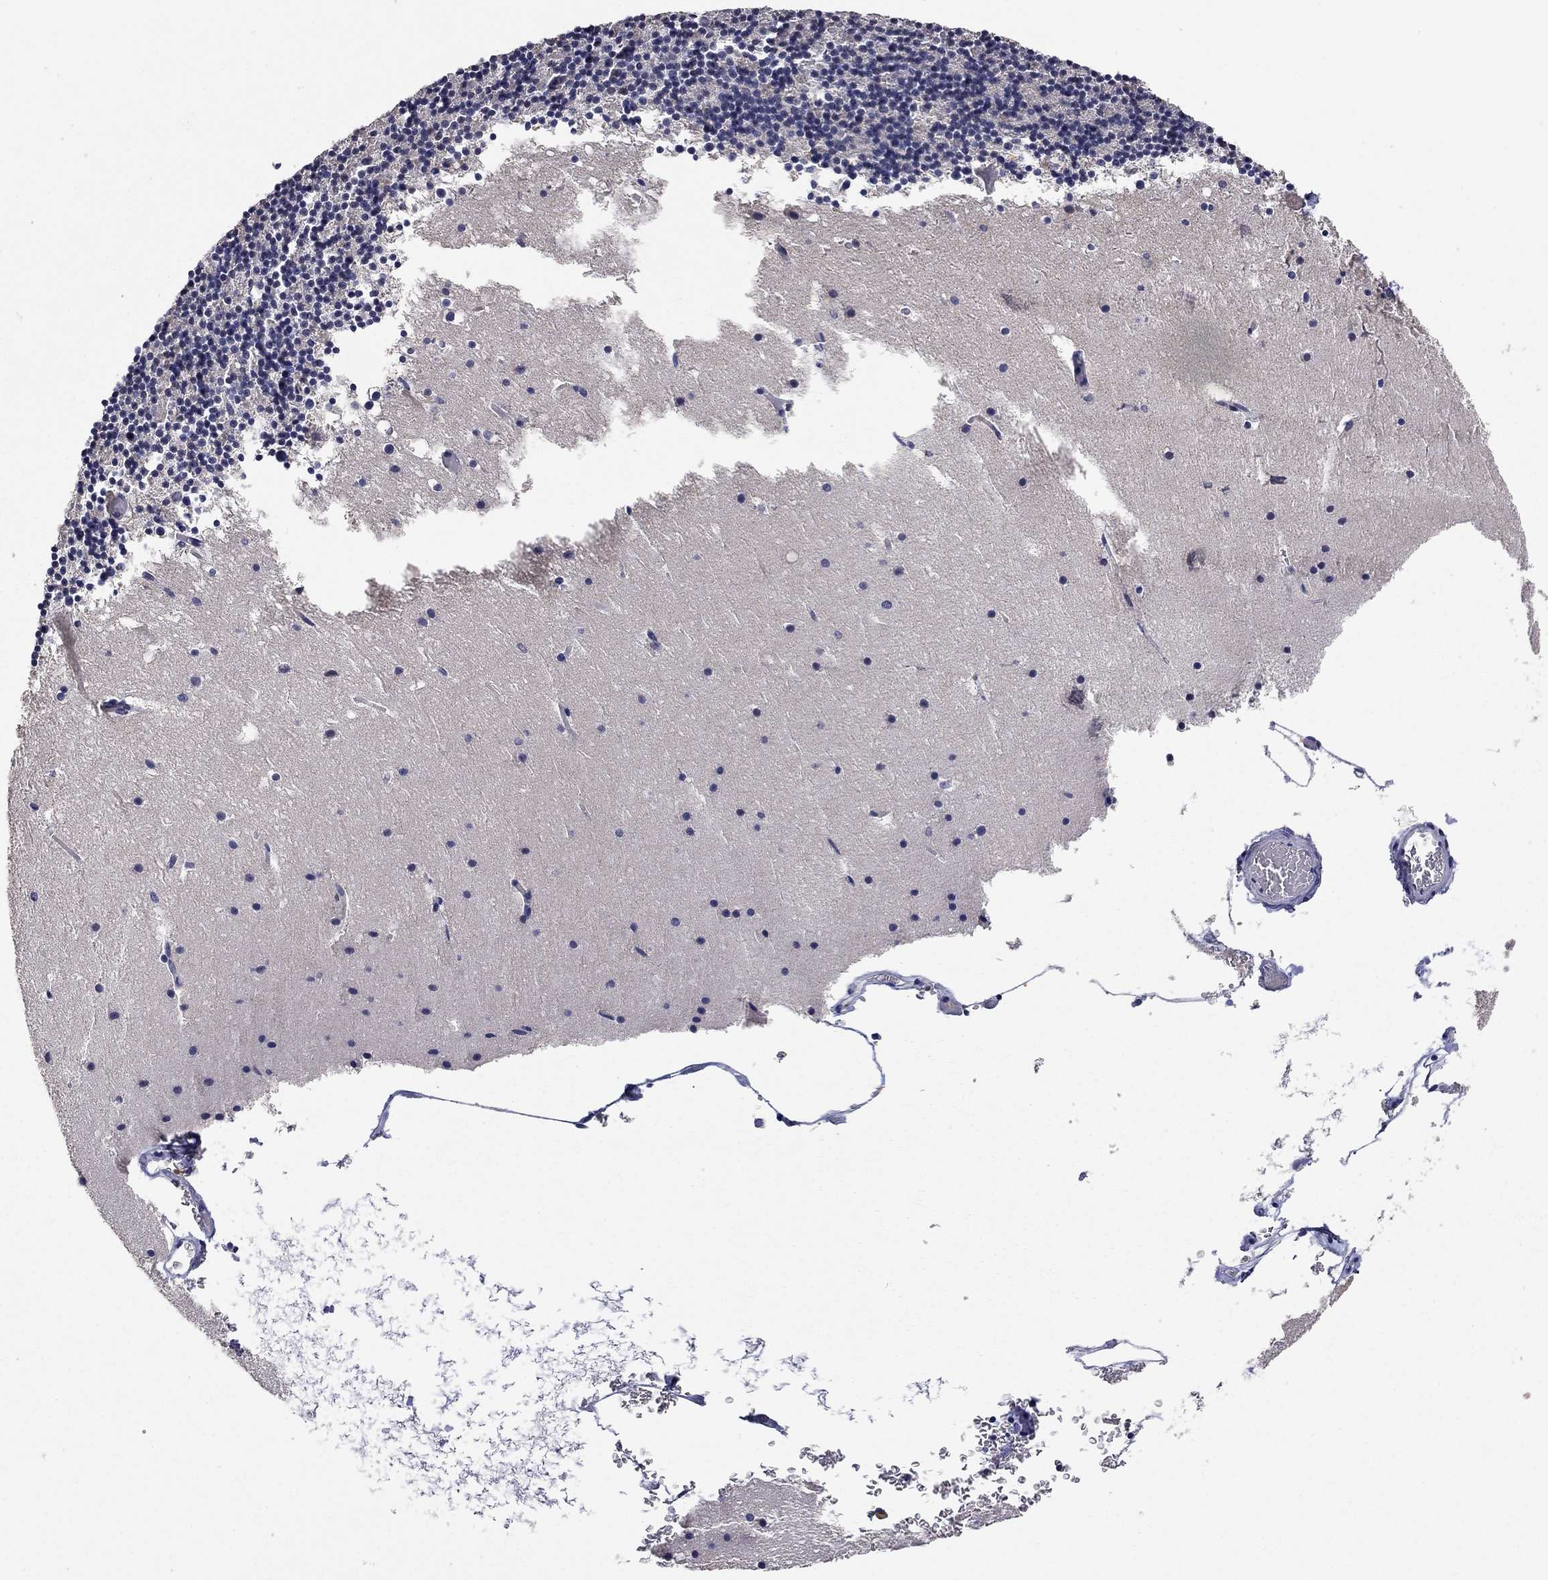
{"staining": {"intensity": "negative", "quantity": "none", "location": "none"}, "tissue": "cerebellum", "cell_type": "Cells in granular layer", "image_type": "normal", "snomed": [{"axis": "morphology", "description": "Normal tissue, NOS"}, {"axis": "topography", "description": "Cerebellum"}], "caption": "A high-resolution photomicrograph shows immunohistochemistry staining of normal cerebellum, which demonstrates no significant positivity in cells in granular layer. (DAB immunohistochemistry (IHC), high magnification).", "gene": "ANKRA2", "patient": {"sex": "male", "age": 37}}